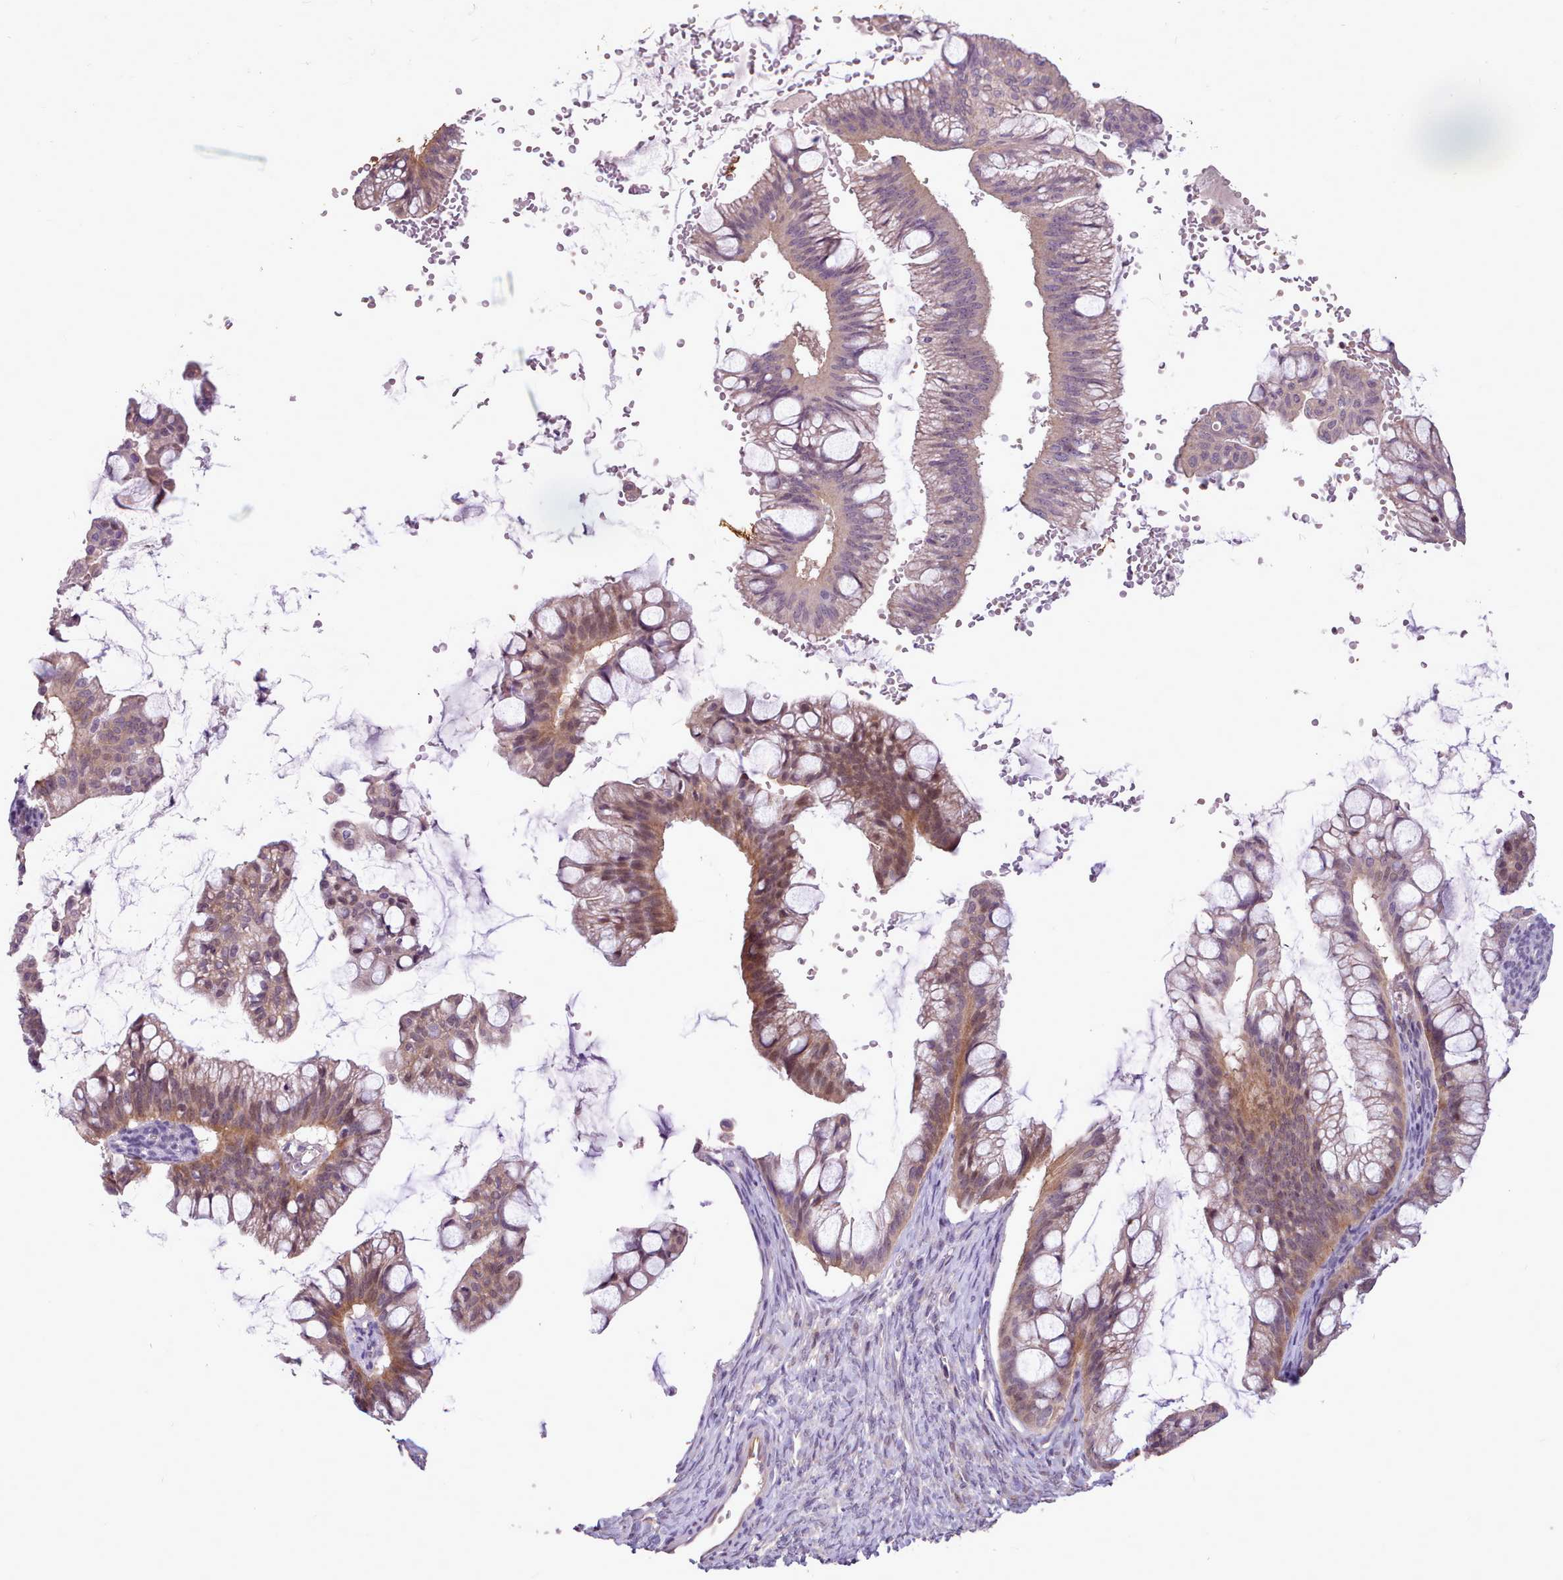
{"staining": {"intensity": "moderate", "quantity": "<25%", "location": "cytoplasmic/membranous,nuclear"}, "tissue": "ovarian cancer", "cell_type": "Tumor cells", "image_type": "cancer", "snomed": [{"axis": "morphology", "description": "Cystadenocarcinoma, mucinous, NOS"}, {"axis": "topography", "description": "Ovary"}], "caption": "Approximately <25% of tumor cells in mucinous cystadenocarcinoma (ovarian) reveal moderate cytoplasmic/membranous and nuclear protein positivity as visualized by brown immunohistochemical staining.", "gene": "ZNF607", "patient": {"sex": "female", "age": 73}}